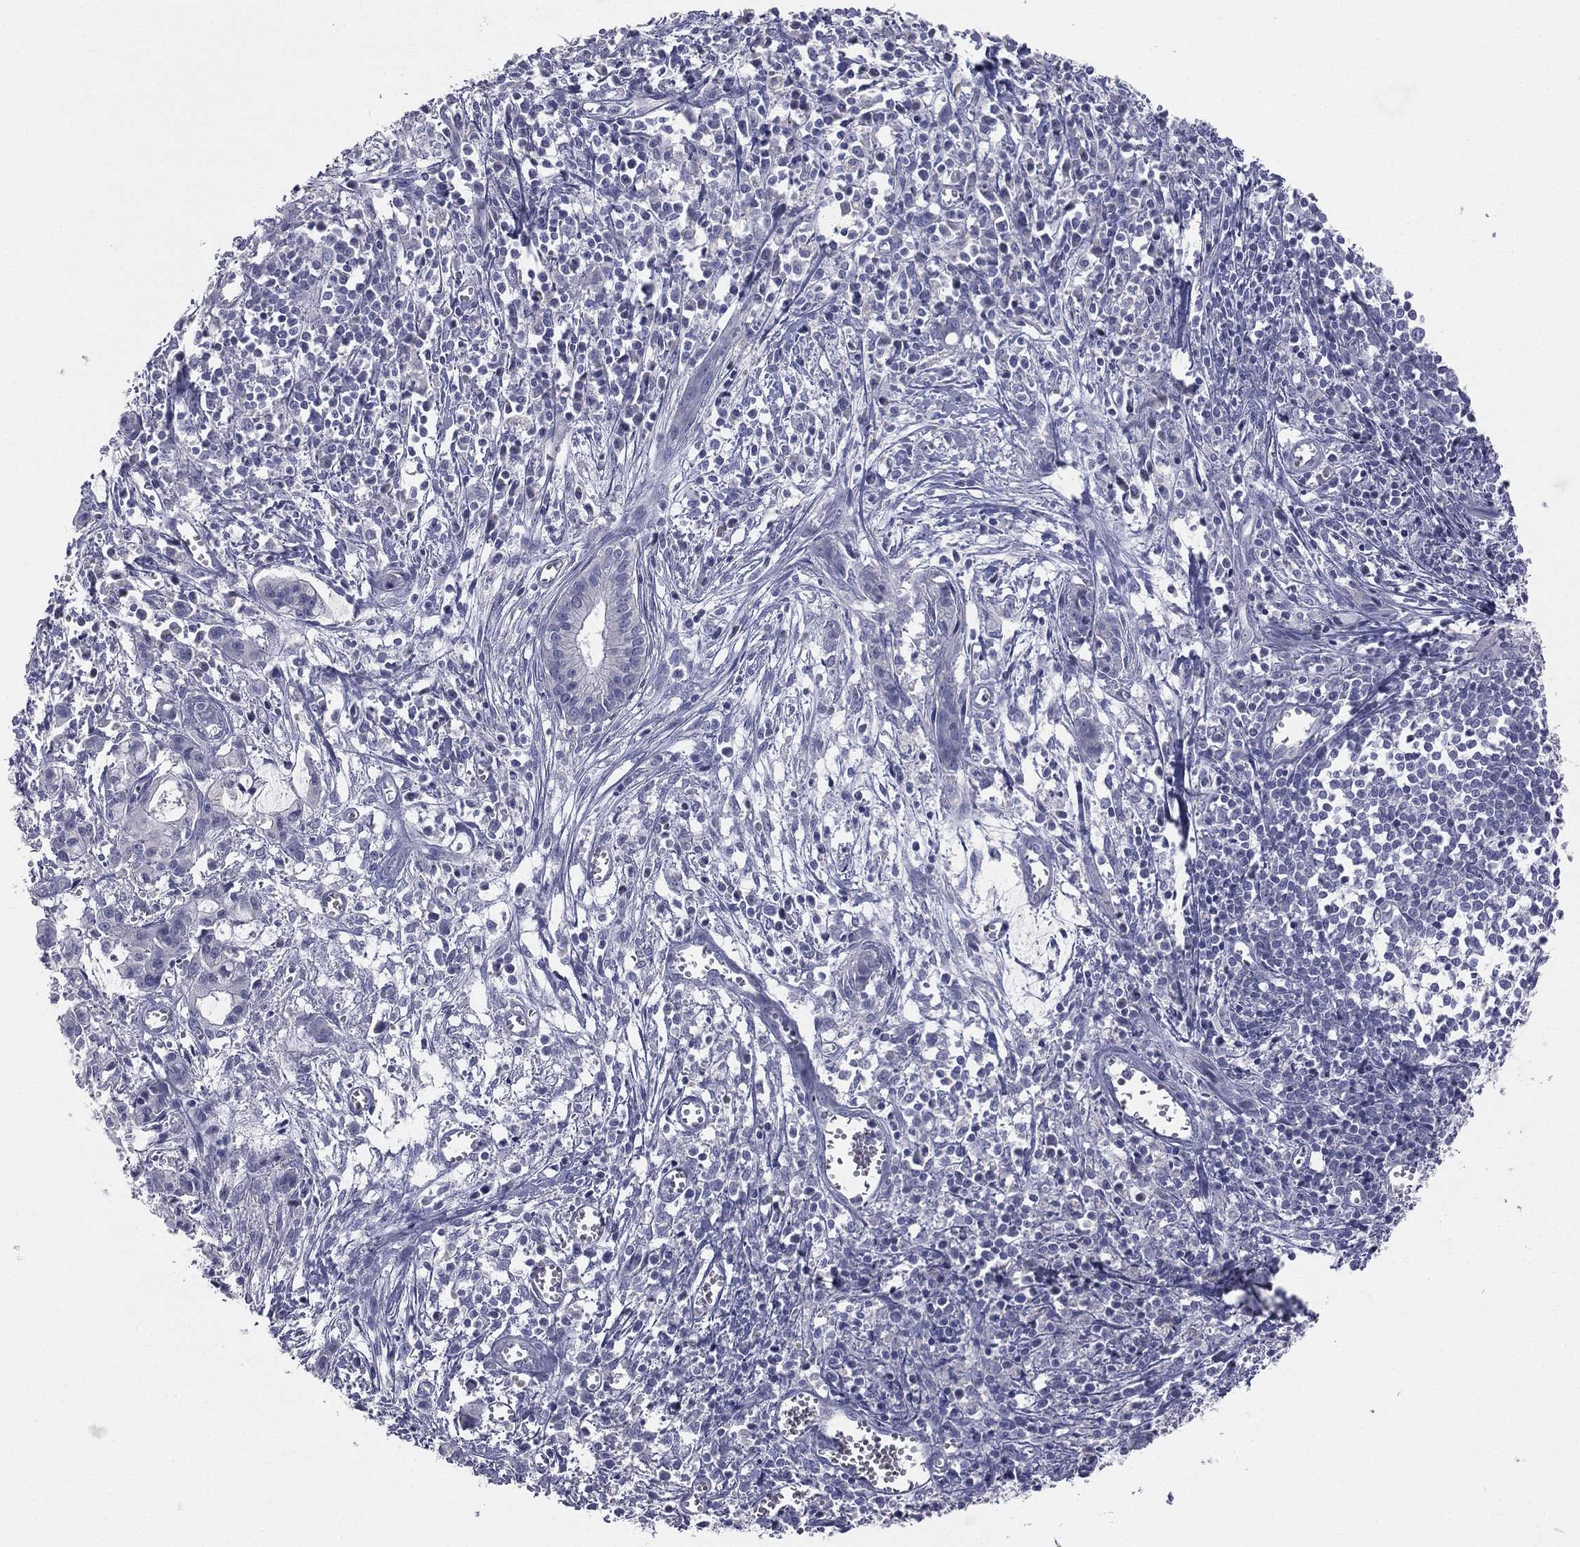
{"staining": {"intensity": "negative", "quantity": "none", "location": "none"}, "tissue": "pancreatic cancer", "cell_type": "Tumor cells", "image_type": "cancer", "snomed": [{"axis": "morphology", "description": "Adenocarcinoma, NOS"}, {"axis": "topography", "description": "Pancreas"}], "caption": "Immunohistochemistry (IHC) of human pancreatic cancer reveals no expression in tumor cells. Brightfield microscopy of immunohistochemistry stained with DAB (3,3'-diaminobenzidine) (brown) and hematoxylin (blue), captured at high magnification.", "gene": "STK31", "patient": {"sex": "male", "age": 48}}